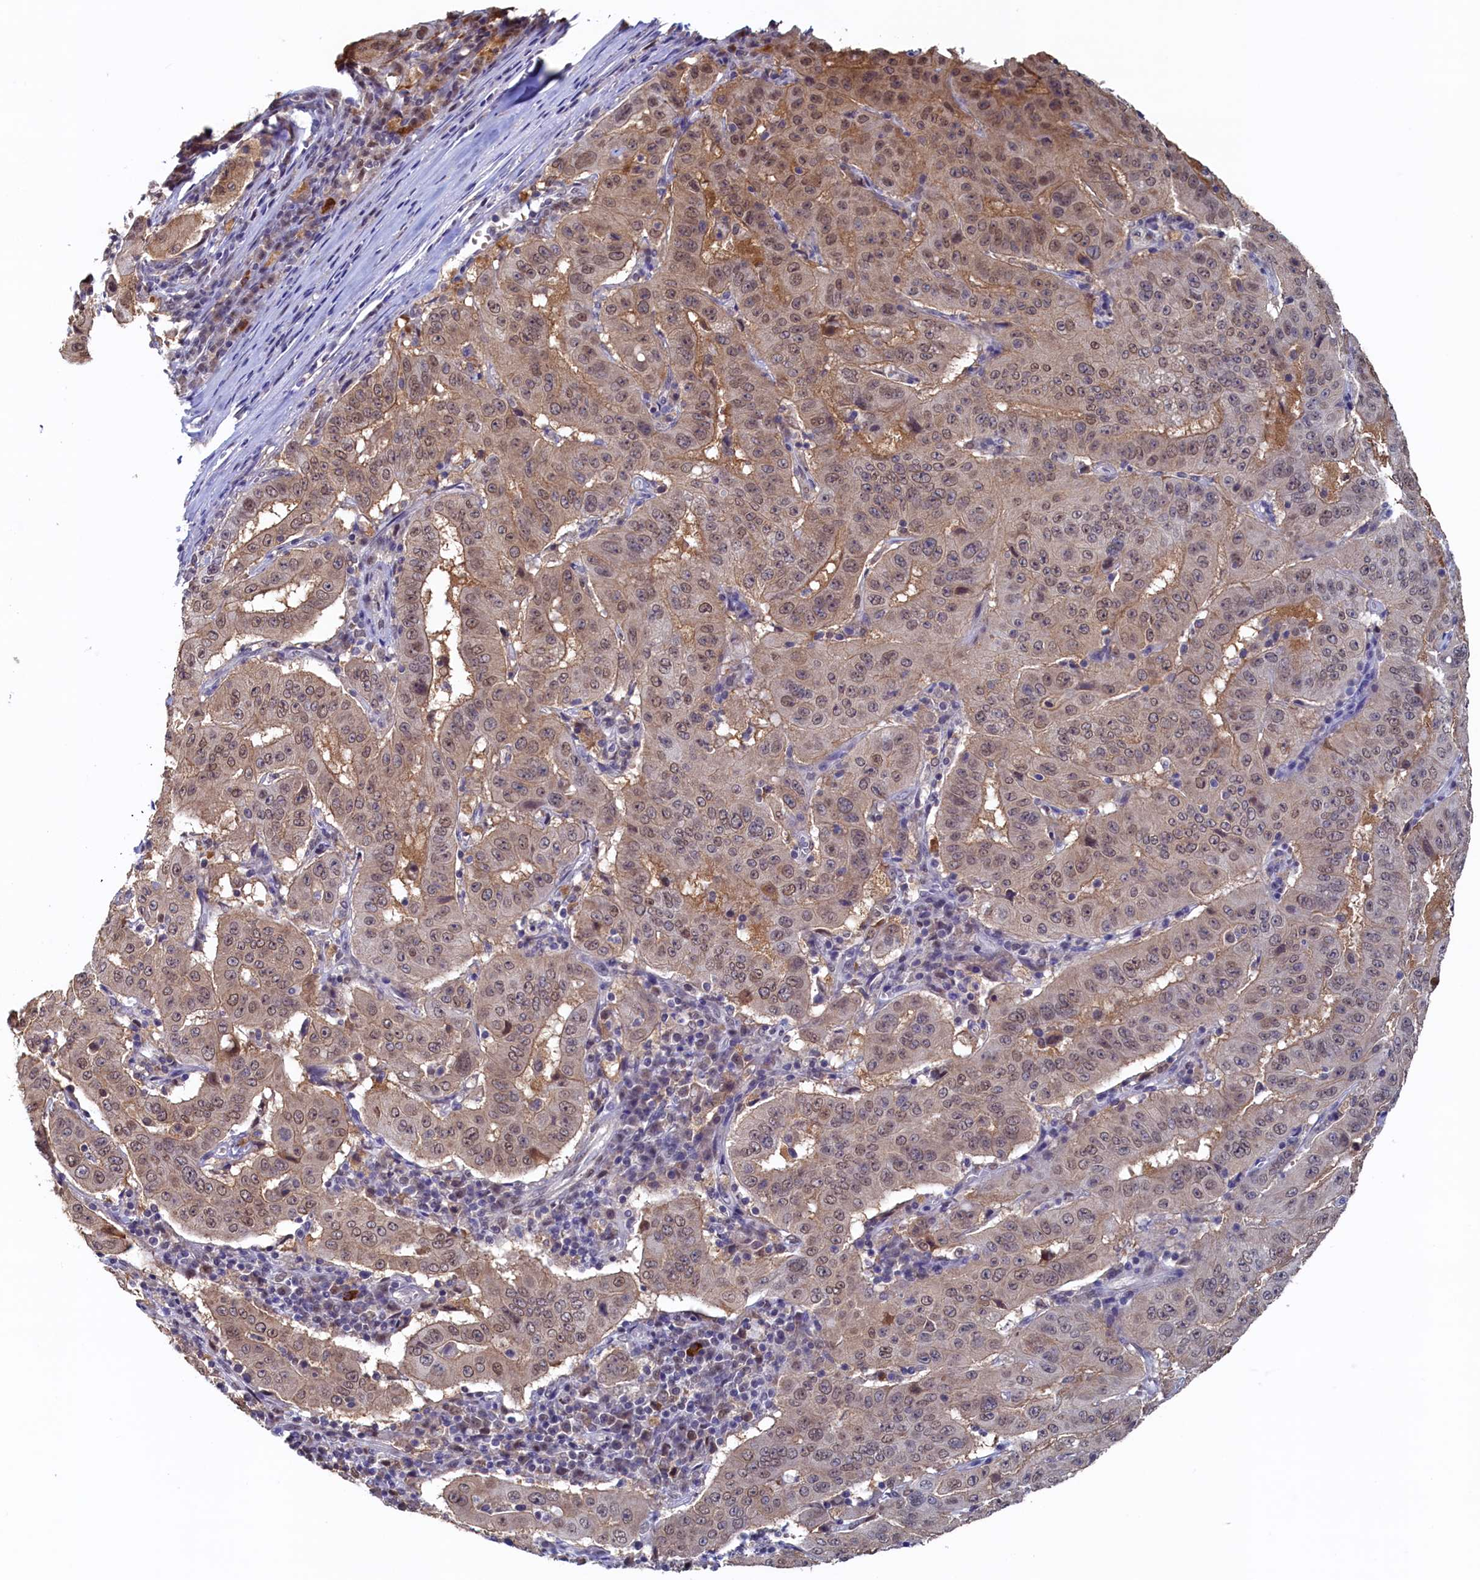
{"staining": {"intensity": "weak", "quantity": "25%-75%", "location": "cytoplasmic/membranous,nuclear"}, "tissue": "pancreatic cancer", "cell_type": "Tumor cells", "image_type": "cancer", "snomed": [{"axis": "morphology", "description": "Adenocarcinoma, NOS"}, {"axis": "topography", "description": "Pancreas"}], "caption": "Human pancreatic adenocarcinoma stained with a protein marker demonstrates weak staining in tumor cells.", "gene": "AHCY", "patient": {"sex": "male", "age": 63}}